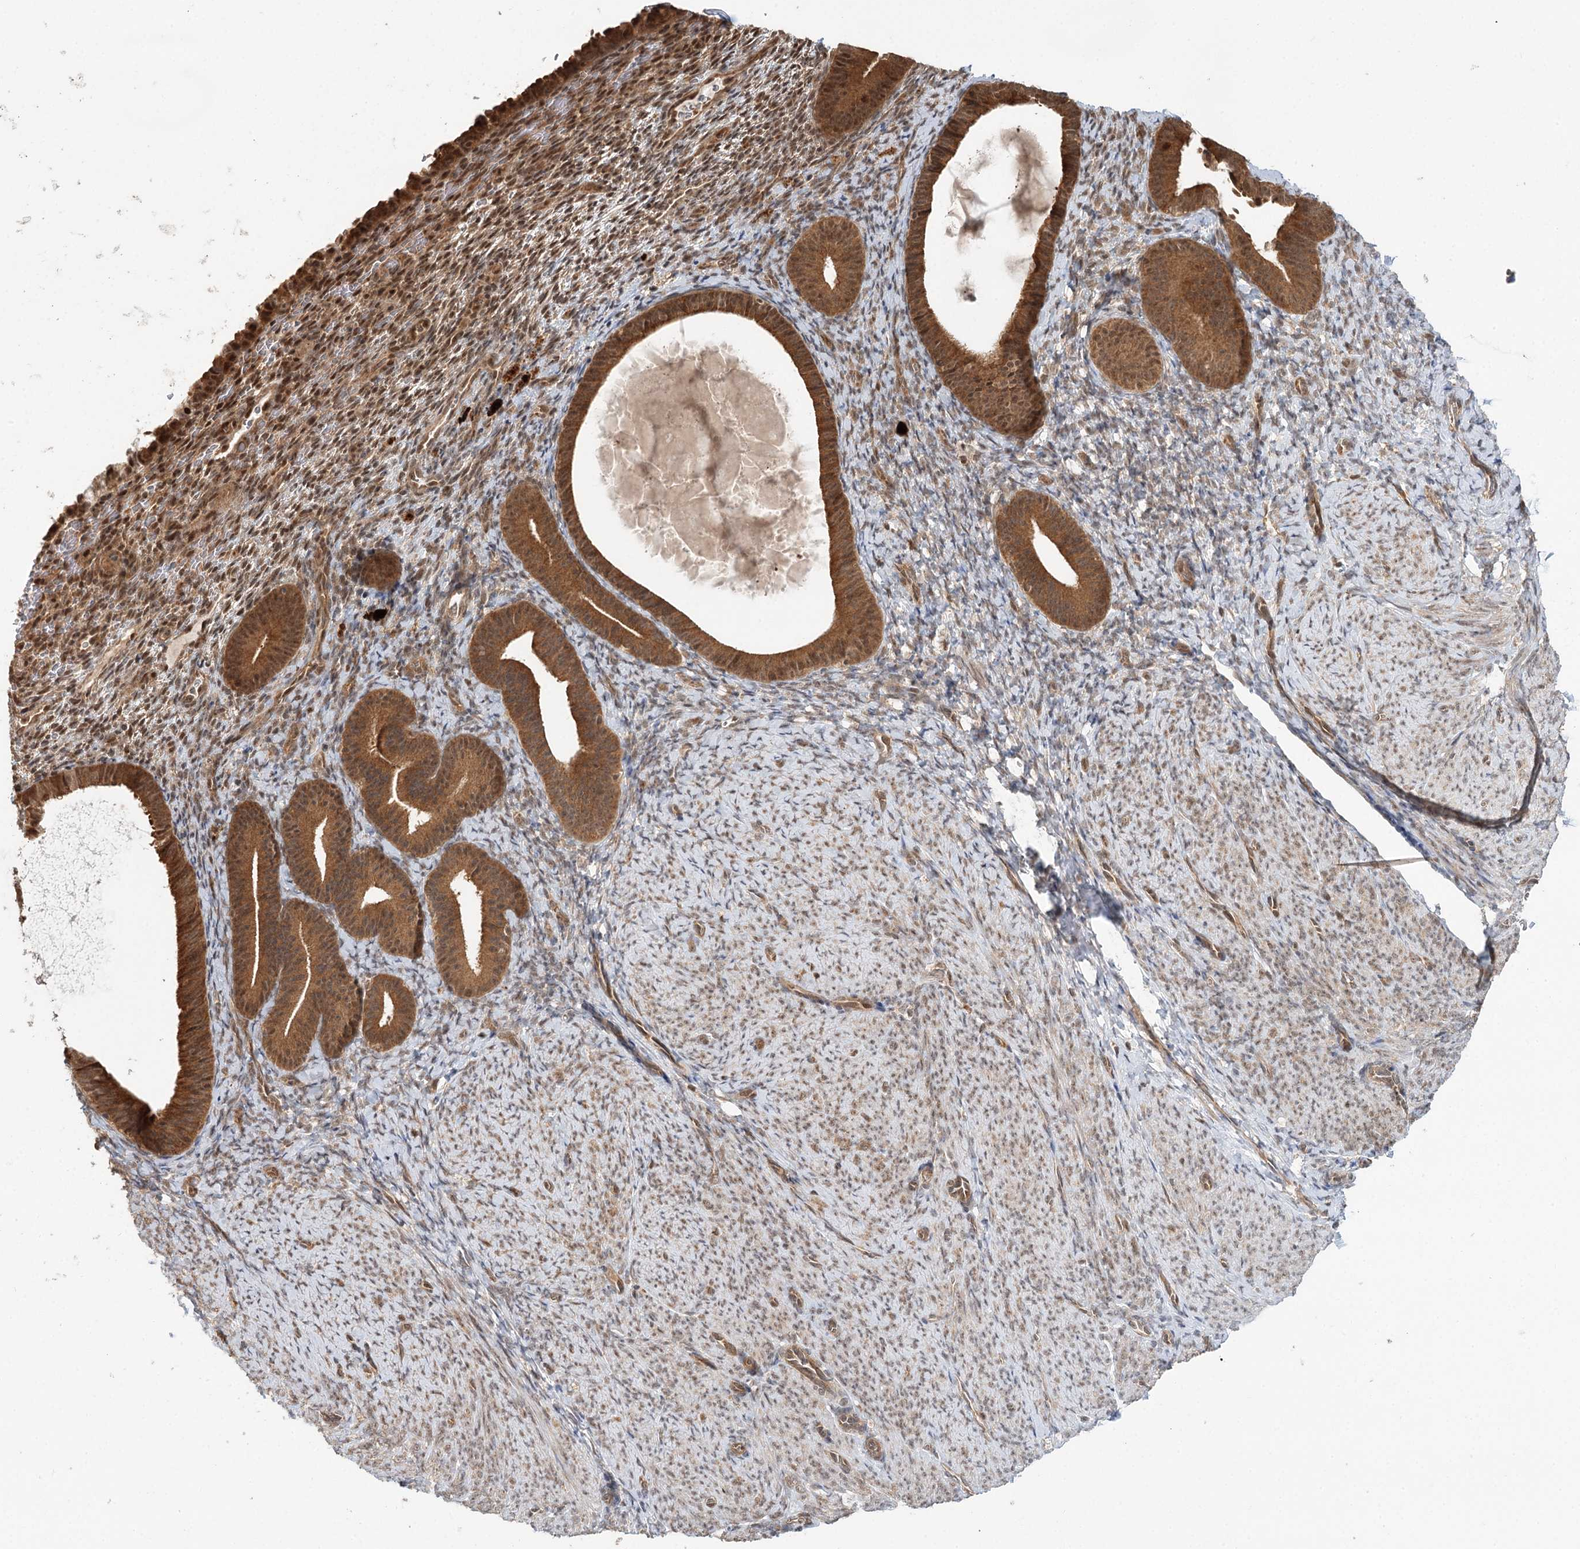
{"staining": {"intensity": "moderate", "quantity": "25%-75%", "location": "cytoplasmic/membranous,nuclear"}, "tissue": "endometrium", "cell_type": "Cells in endometrial stroma", "image_type": "normal", "snomed": [{"axis": "morphology", "description": "Normal tissue, NOS"}, {"axis": "topography", "description": "Endometrium"}], "caption": "A brown stain highlights moderate cytoplasmic/membranous,nuclear expression of a protein in cells in endometrial stroma of unremarkable endometrium.", "gene": "N6AMT1", "patient": {"sex": "female", "age": 65}}